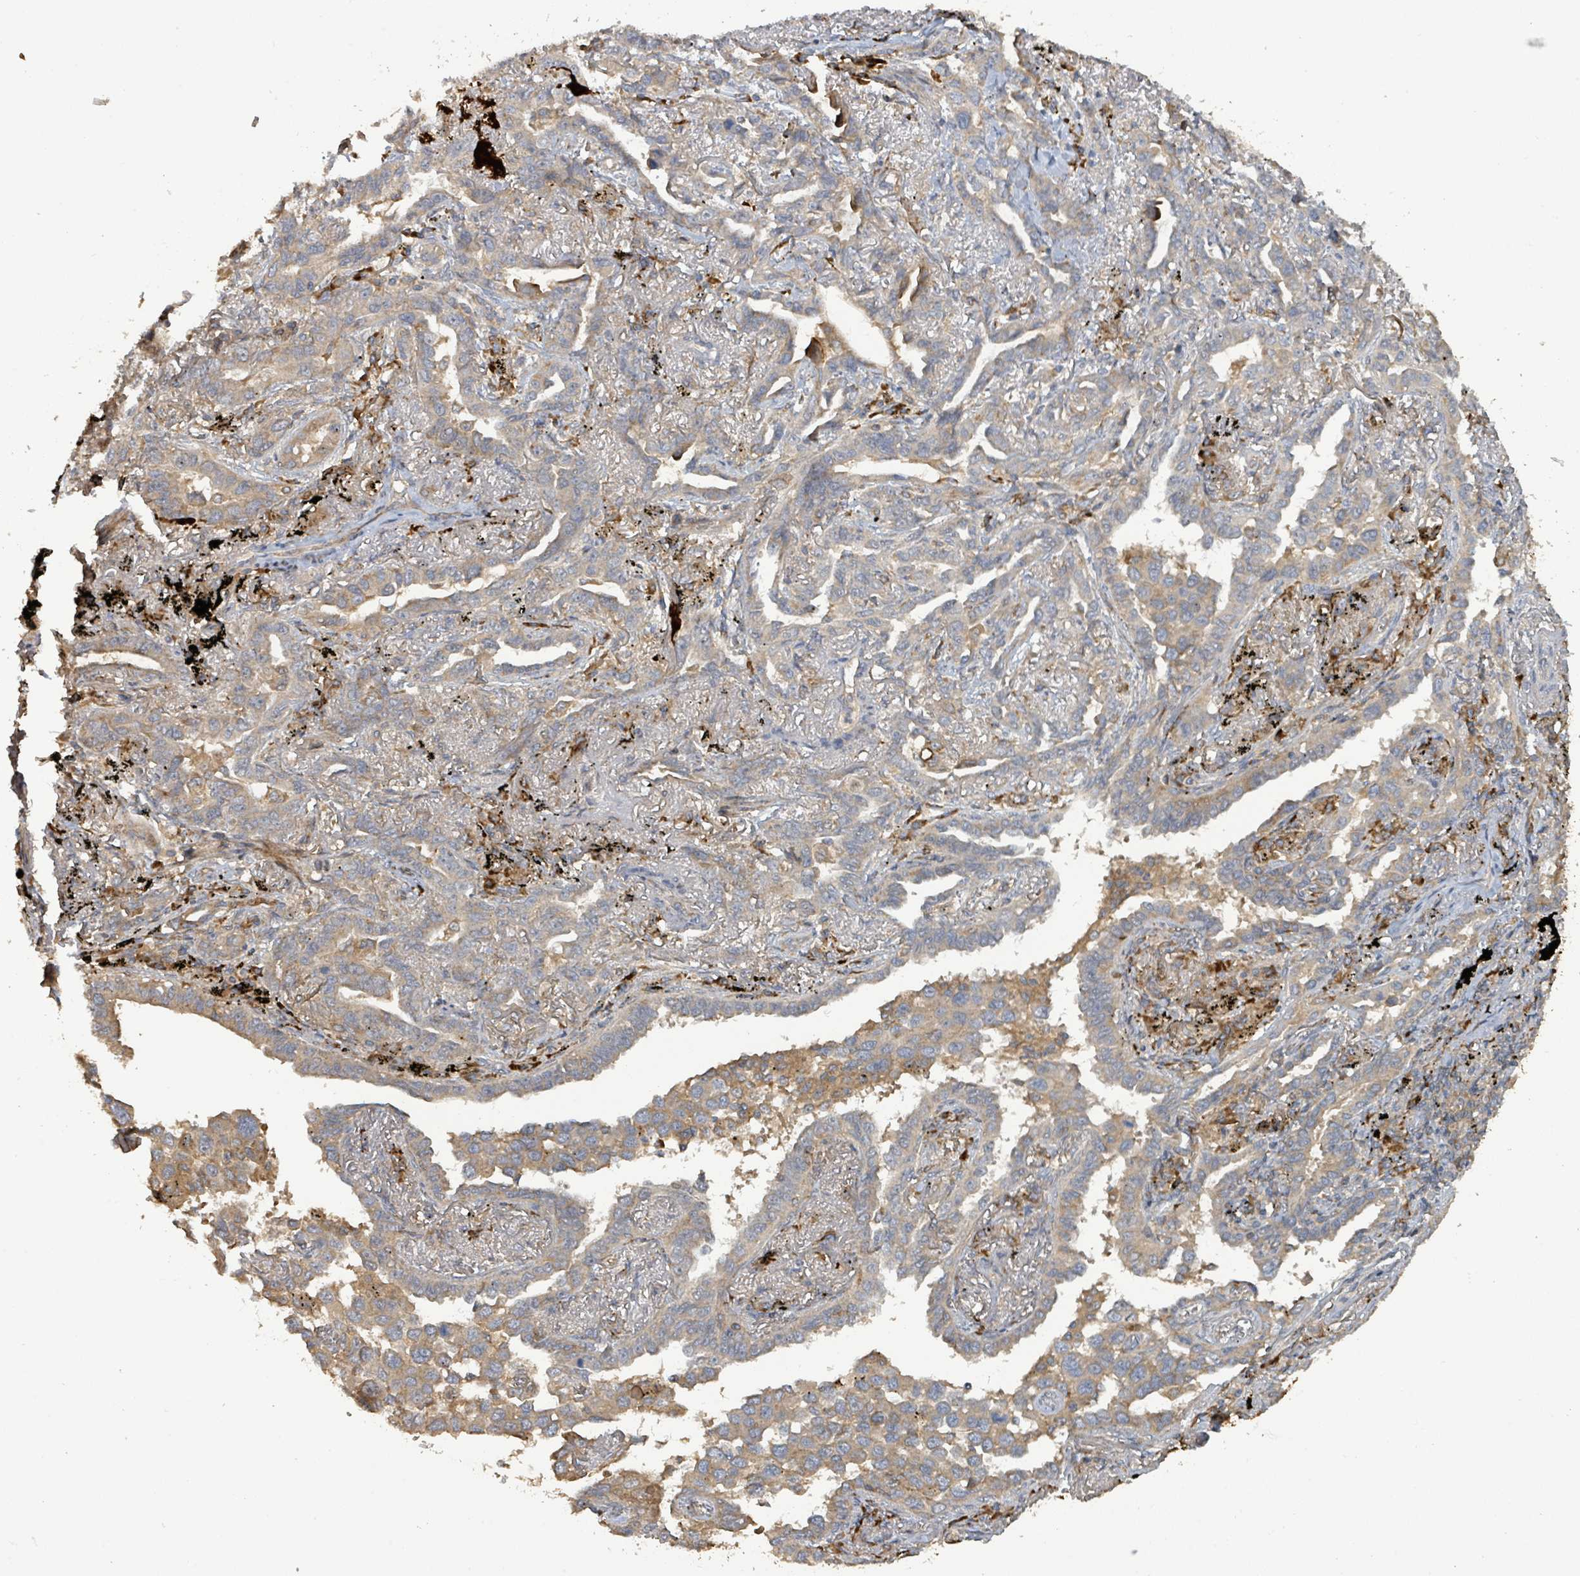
{"staining": {"intensity": "moderate", "quantity": "25%-75%", "location": "cytoplasmic/membranous"}, "tissue": "lung cancer", "cell_type": "Tumor cells", "image_type": "cancer", "snomed": [{"axis": "morphology", "description": "Adenocarcinoma, NOS"}, {"axis": "topography", "description": "Lung"}], "caption": "Immunohistochemistry (IHC) of human lung cancer reveals medium levels of moderate cytoplasmic/membranous staining in approximately 25%-75% of tumor cells.", "gene": "STARD4", "patient": {"sex": "male", "age": 67}}